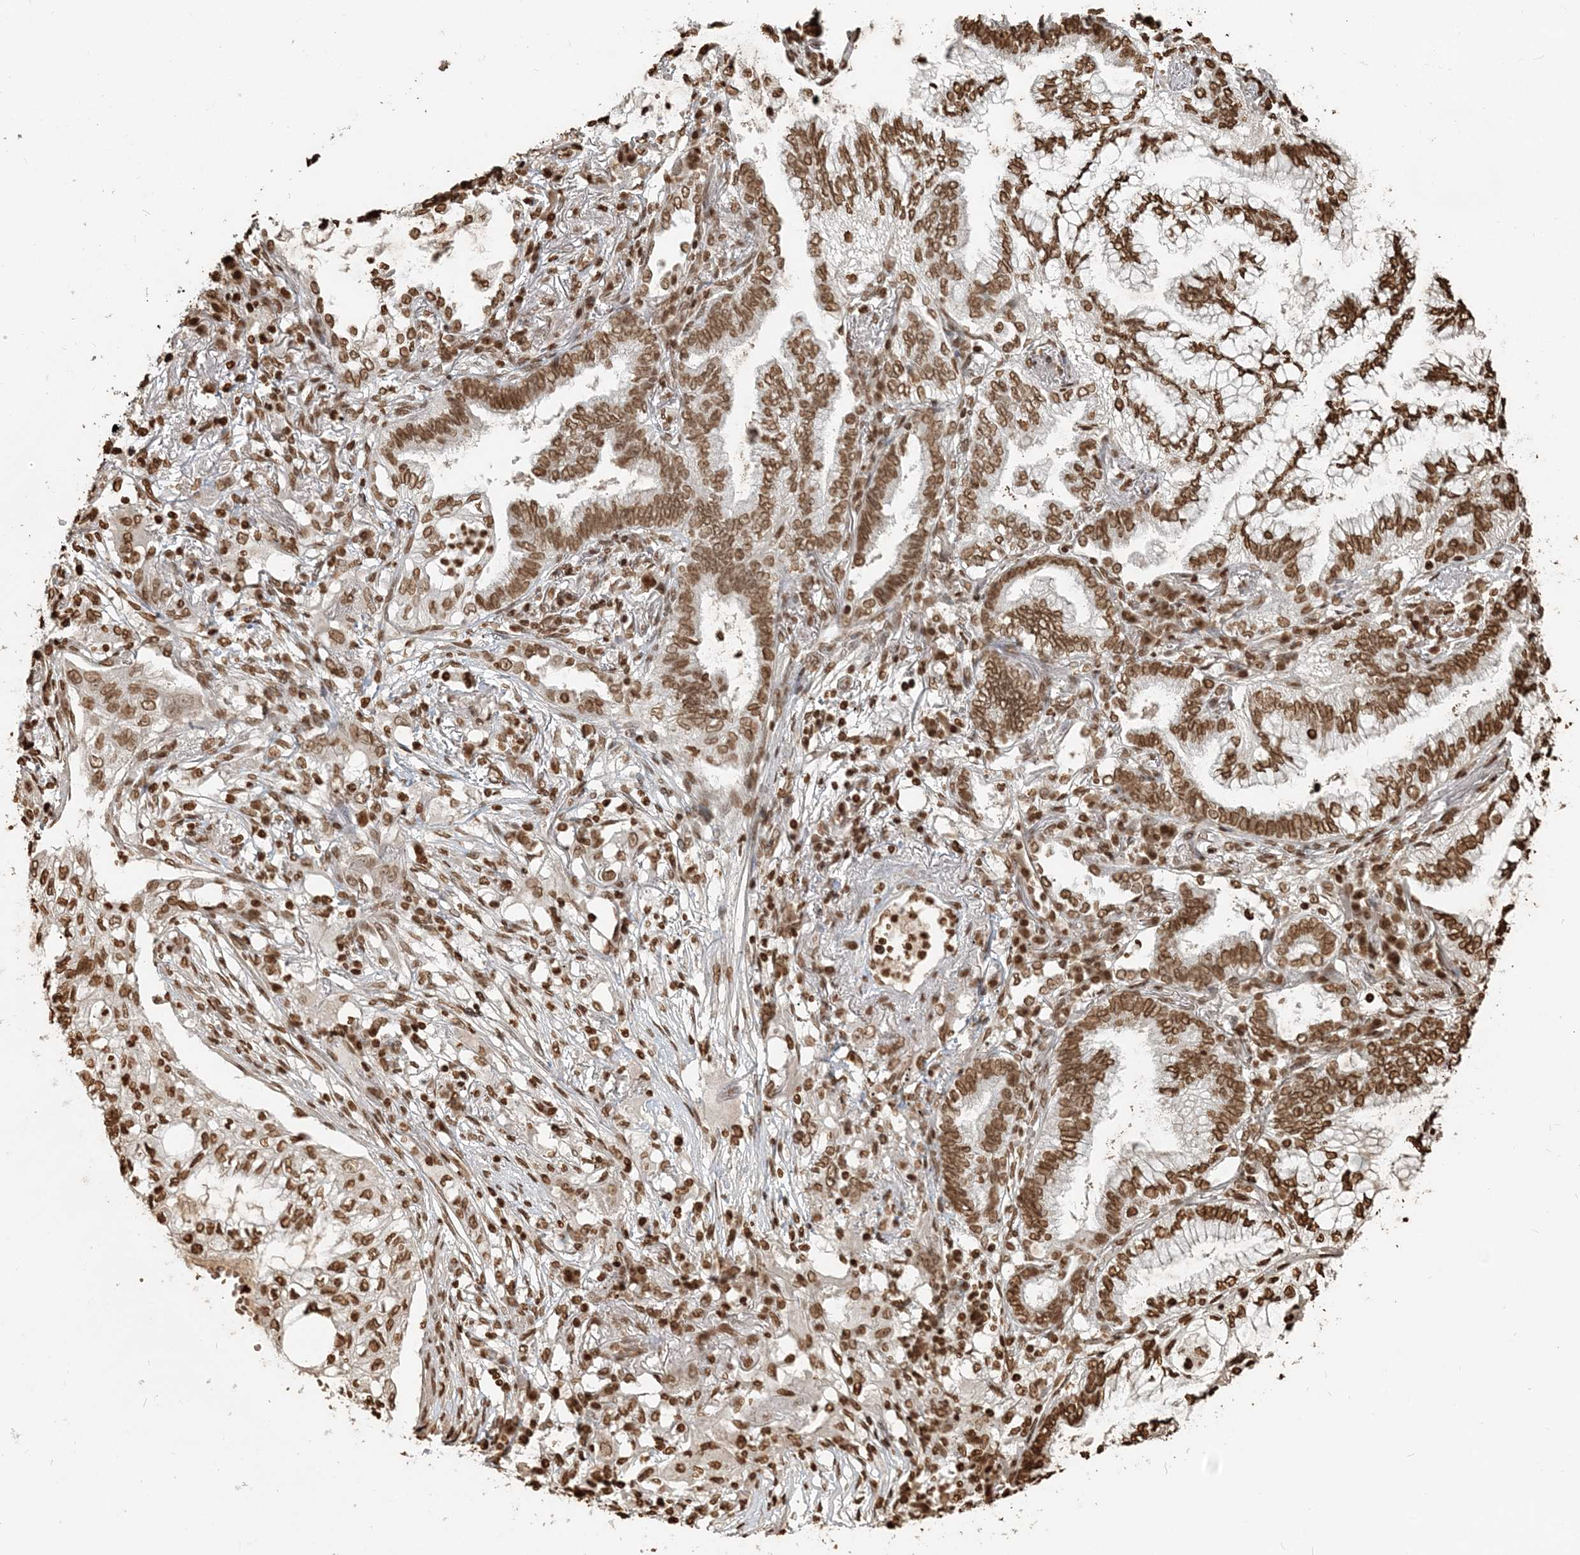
{"staining": {"intensity": "moderate", "quantity": ">75%", "location": "nuclear"}, "tissue": "lung cancer", "cell_type": "Tumor cells", "image_type": "cancer", "snomed": [{"axis": "morphology", "description": "Adenocarcinoma, NOS"}, {"axis": "topography", "description": "Lung"}], "caption": "A micrograph of lung adenocarcinoma stained for a protein exhibits moderate nuclear brown staining in tumor cells.", "gene": "H3-3B", "patient": {"sex": "female", "age": 70}}